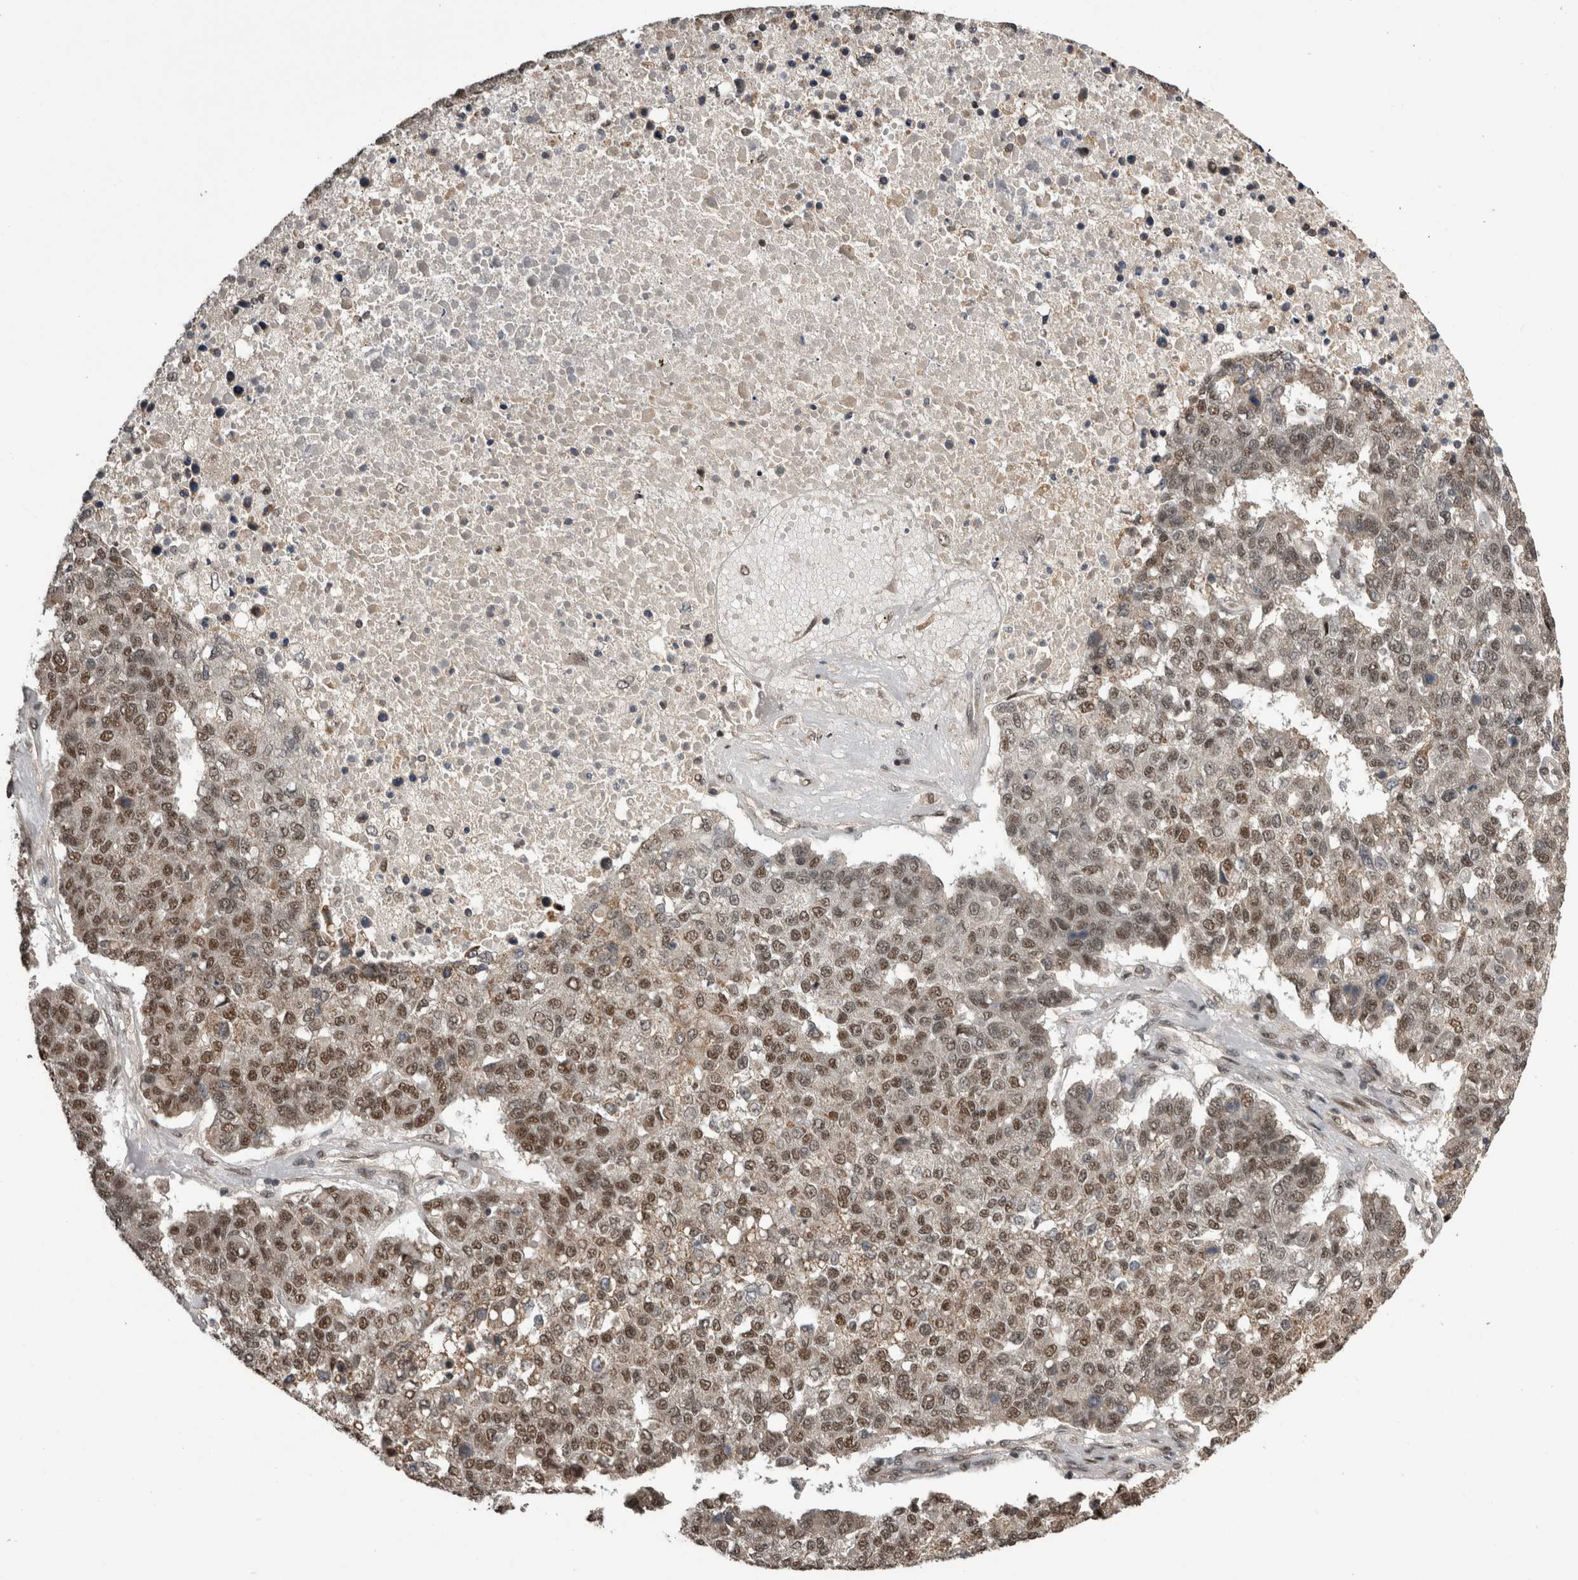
{"staining": {"intensity": "moderate", "quantity": ">75%", "location": "nuclear"}, "tissue": "pancreatic cancer", "cell_type": "Tumor cells", "image_type": "cancer", "snomed": [{"axis": "morphology", "description": "Adenocarcinoma, NOS"}, {"axis": "topography", "description": "Pancreas"}], "caption": "This histopathology image reveals pancreatic cancer (adenocarcinoma) stained with immunohistochemistry to label a protein in brown. The nuclear of tumor cells show moderate positivity for the protein. Nuclei are counter-stained blue.", "gene": "CPSF2", "patient": {"sex": "female", "age": 61}}